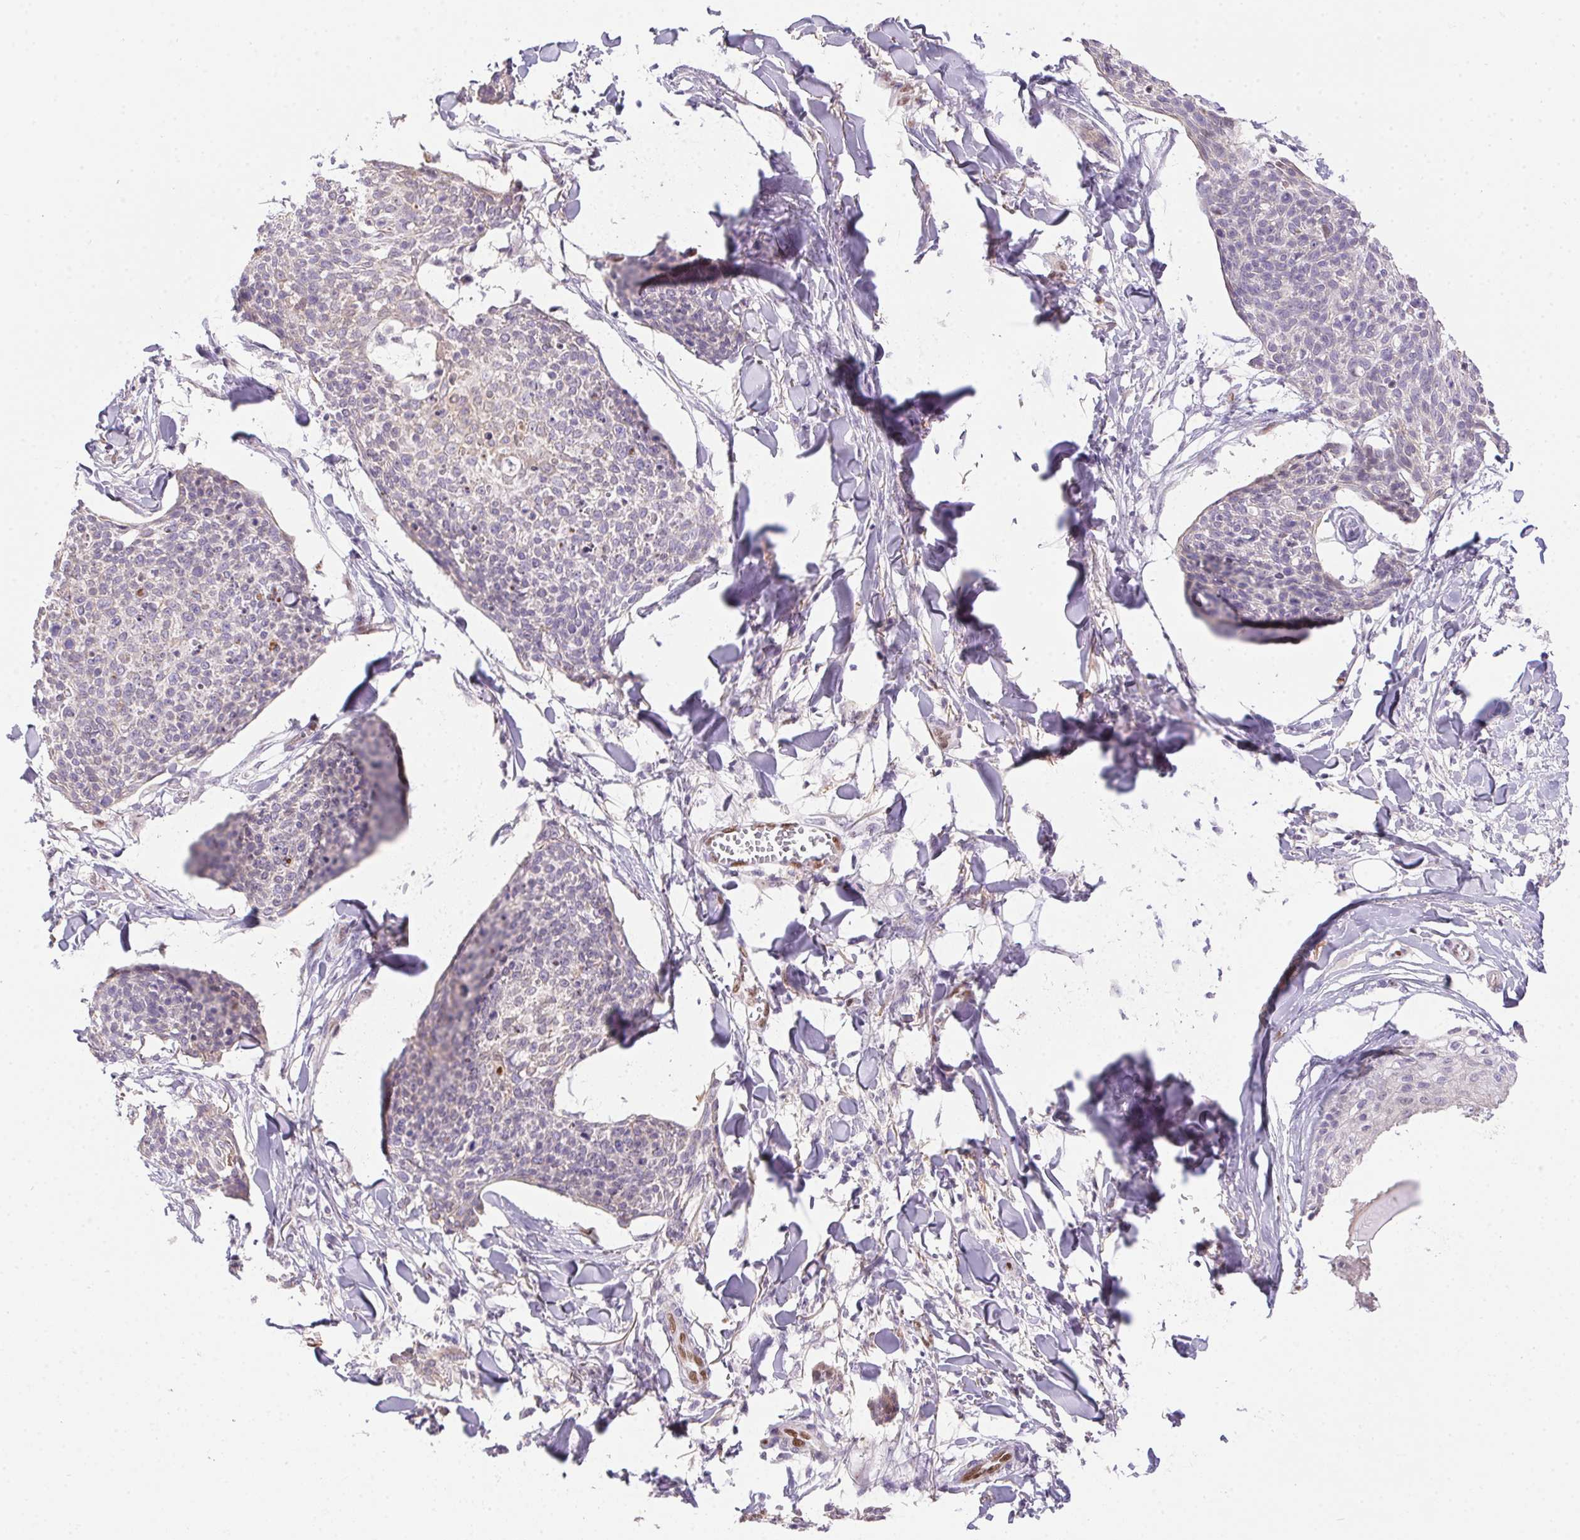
{"staining": {"intensity": "negative", "quantity": "none", "location": "none"}, "tissue": "skin cancer", "cell_type": "Tumor cells", "image_type": "cancer", "snomed": [{"axis": "morphology", "description": "Squamous cell carcinoma, NOS"}, {"axis": "topography", "description": "Skin"}, {"axis": "topography", "description": "Vulva"}], "caption": "A photomicrograph of skin cancer stained for a protein demonstrates no brown staining in tumor cells.", "gene": "SP9", "patient": {"sex": "female", "age": 75}}